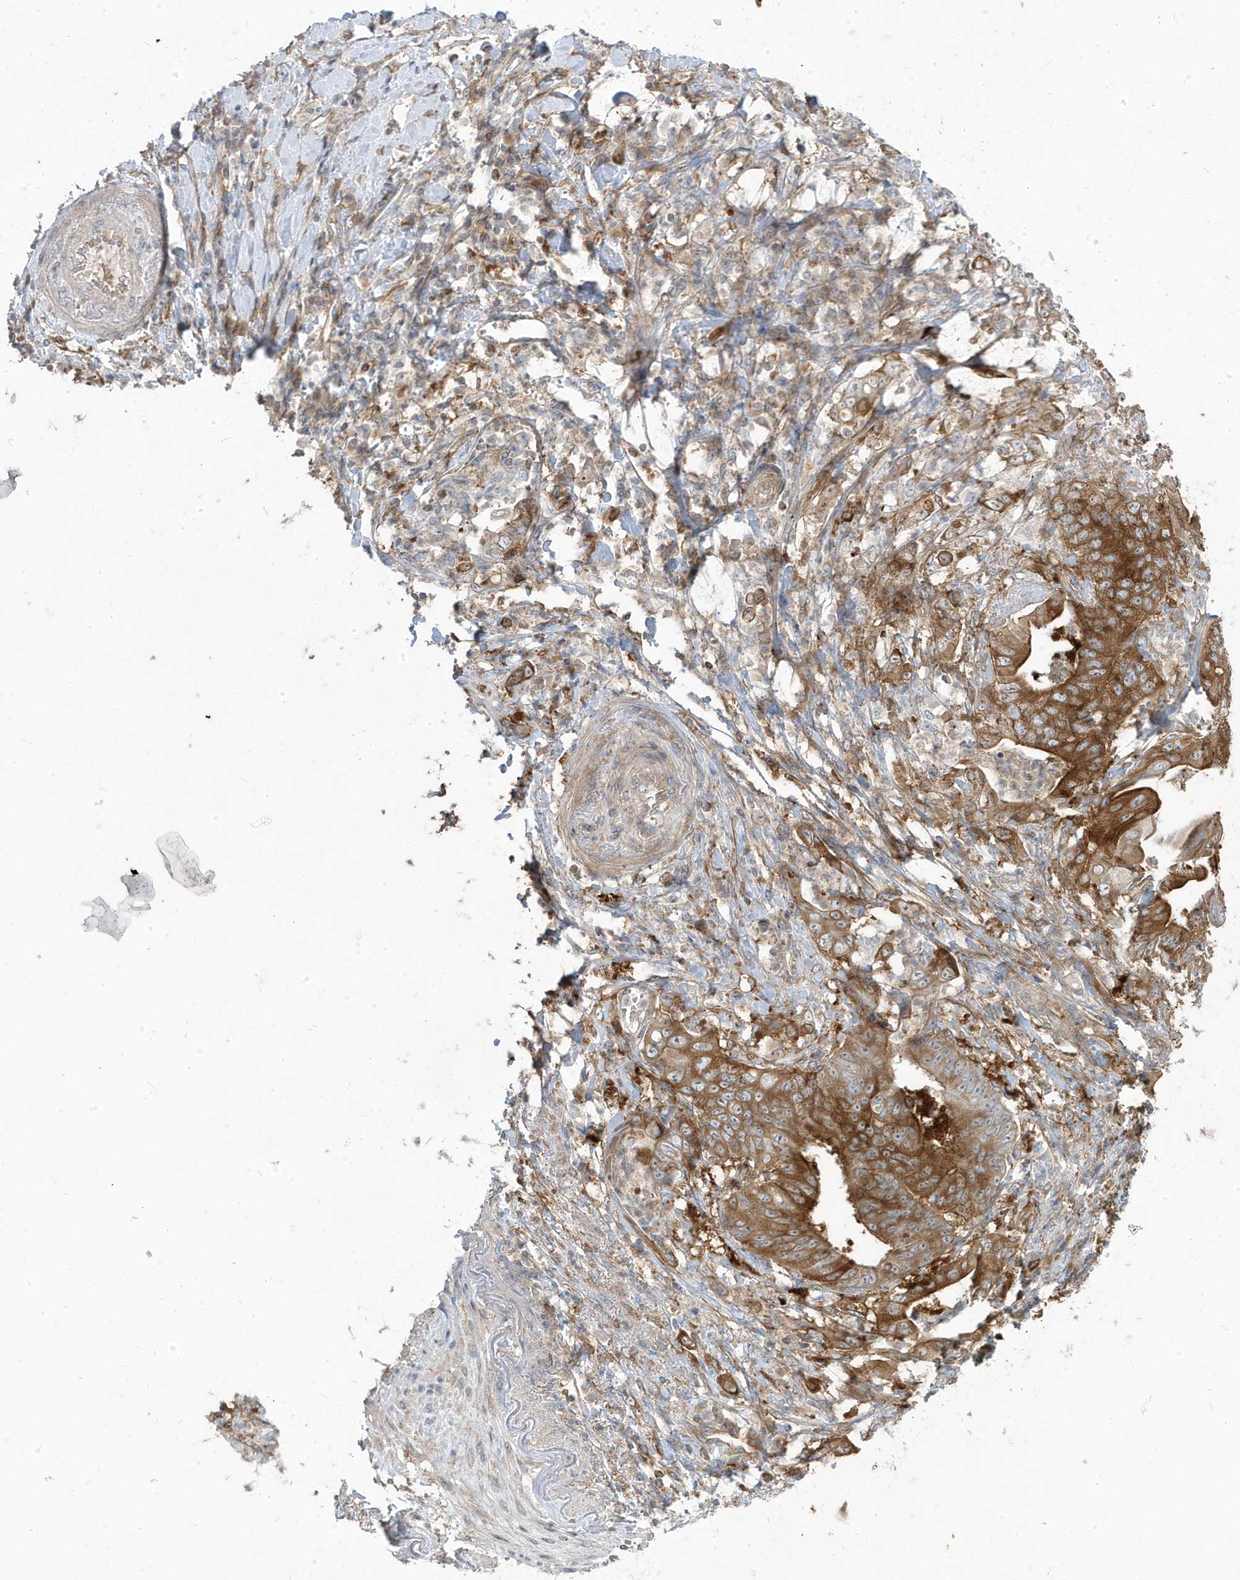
{"staining": {"intensity": "moderate", "quantity": ">75%", "location": "cytoplasmic/membranous"}, "tissue": "stomach cancer", "cell_type": "Tumor cells", "image_type": "cancer", "snomed": [{"axis": "morphology", "description": "Adenocarcinoma, NOS"}, {"axis": "topography", "description": "Stomach"}], "caption": "There is medium levels of moderate cytoplasmic/membranous positivity in tumor cells of adenocarcinoma (stomach), as demonstrated by immunohistochemical staining (brown color).", "gene": "STAM", "patient": {"sex": "female", "age": 73}}